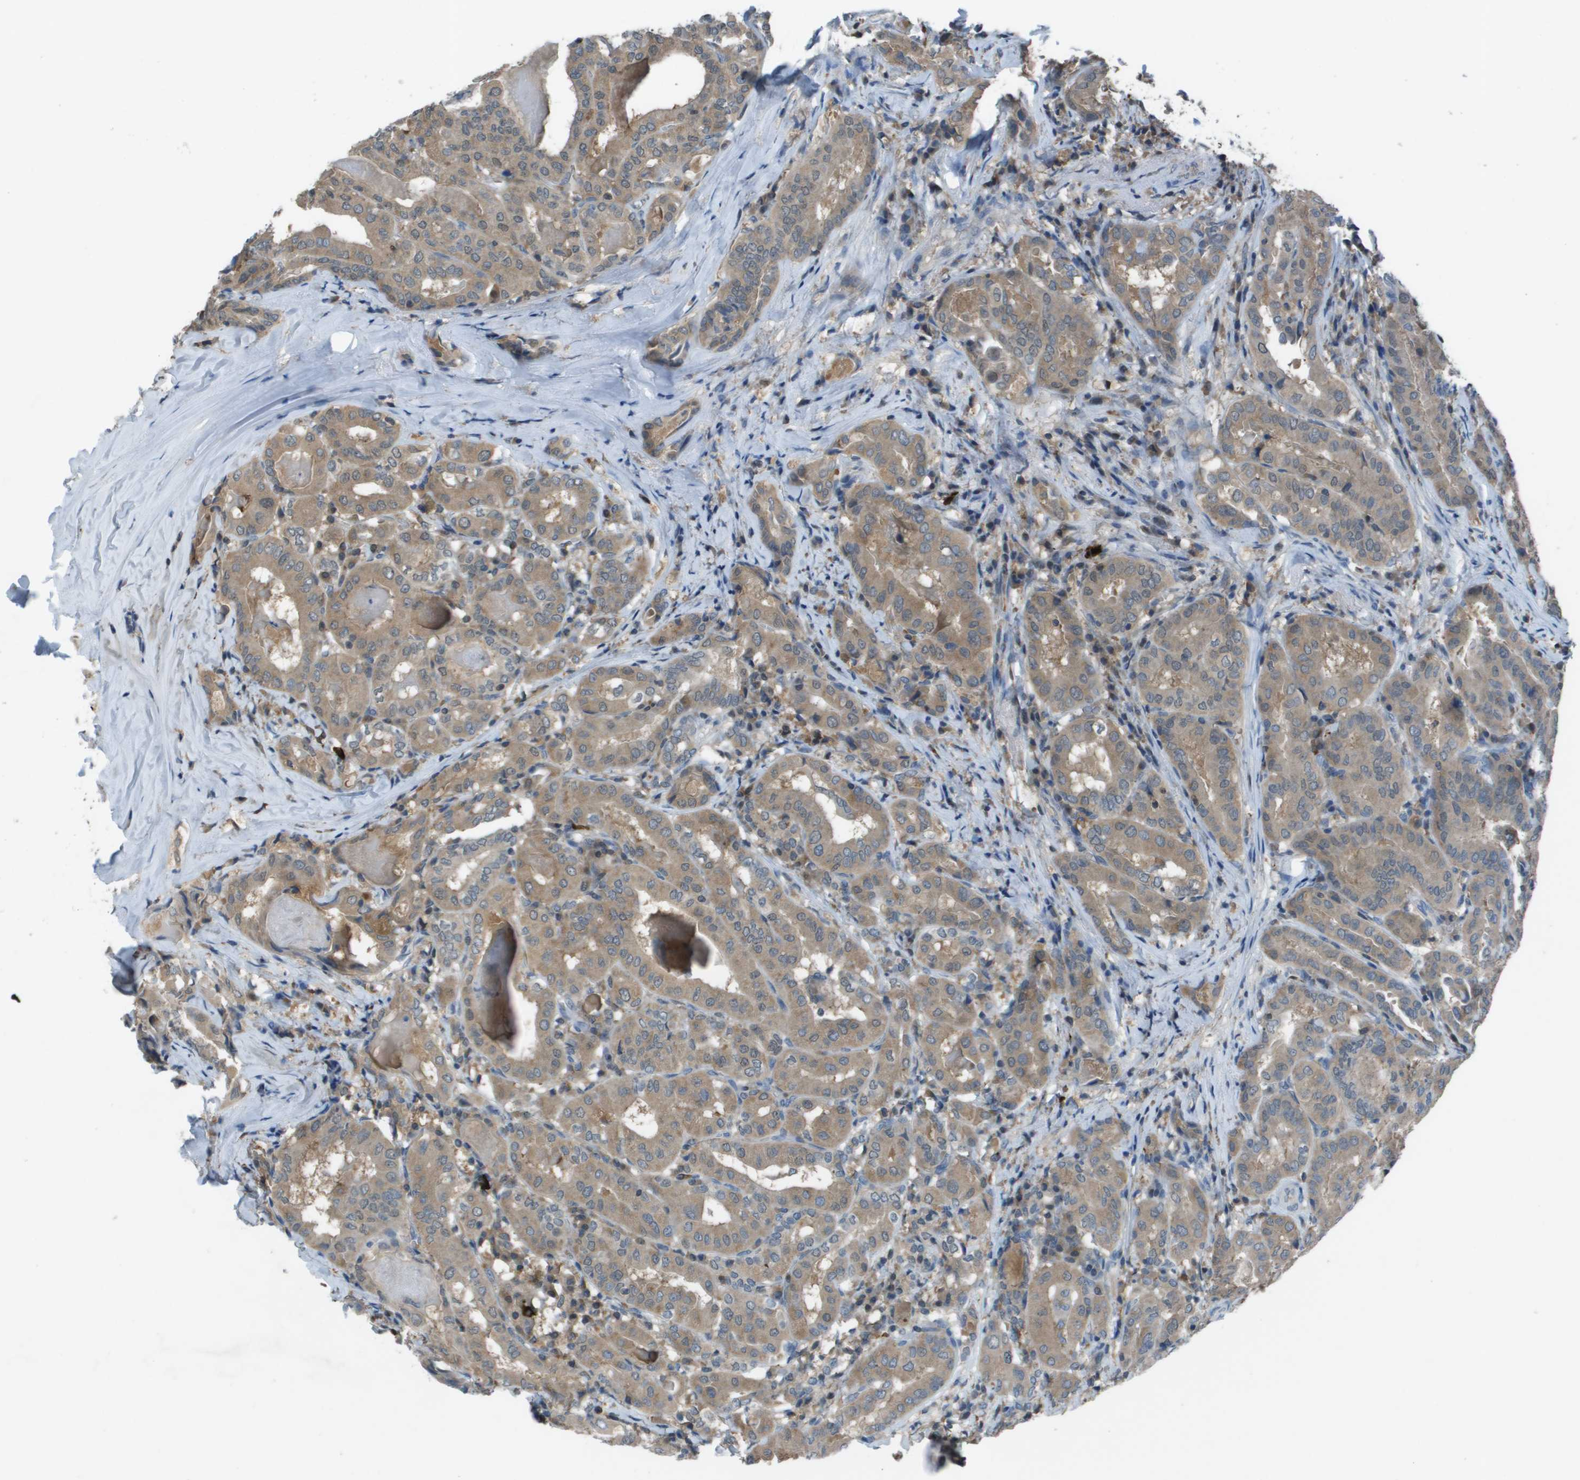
{"staining": {"intensity": "weak", "quantity": ">75%", "location": "cytoplasmic/membranous"}, "tissue": "thyroid cancer", "cell_type": "Tumor cells", "image_type": "cancer", "snomed": [{"axis": "morphology", "description": "Papillary adenocarcinoma, NOS"}, {"axis": "topography", "description": "Thyroid gland"}], "caption": "This is an image of IHC staining of papillary adenocarcinoma (thyroid), which shows weak staining in the cytoplasmic/membranous of tumor cells.", "gene": "CAMK4", "patient": {"sex": "female", "age": 42}}